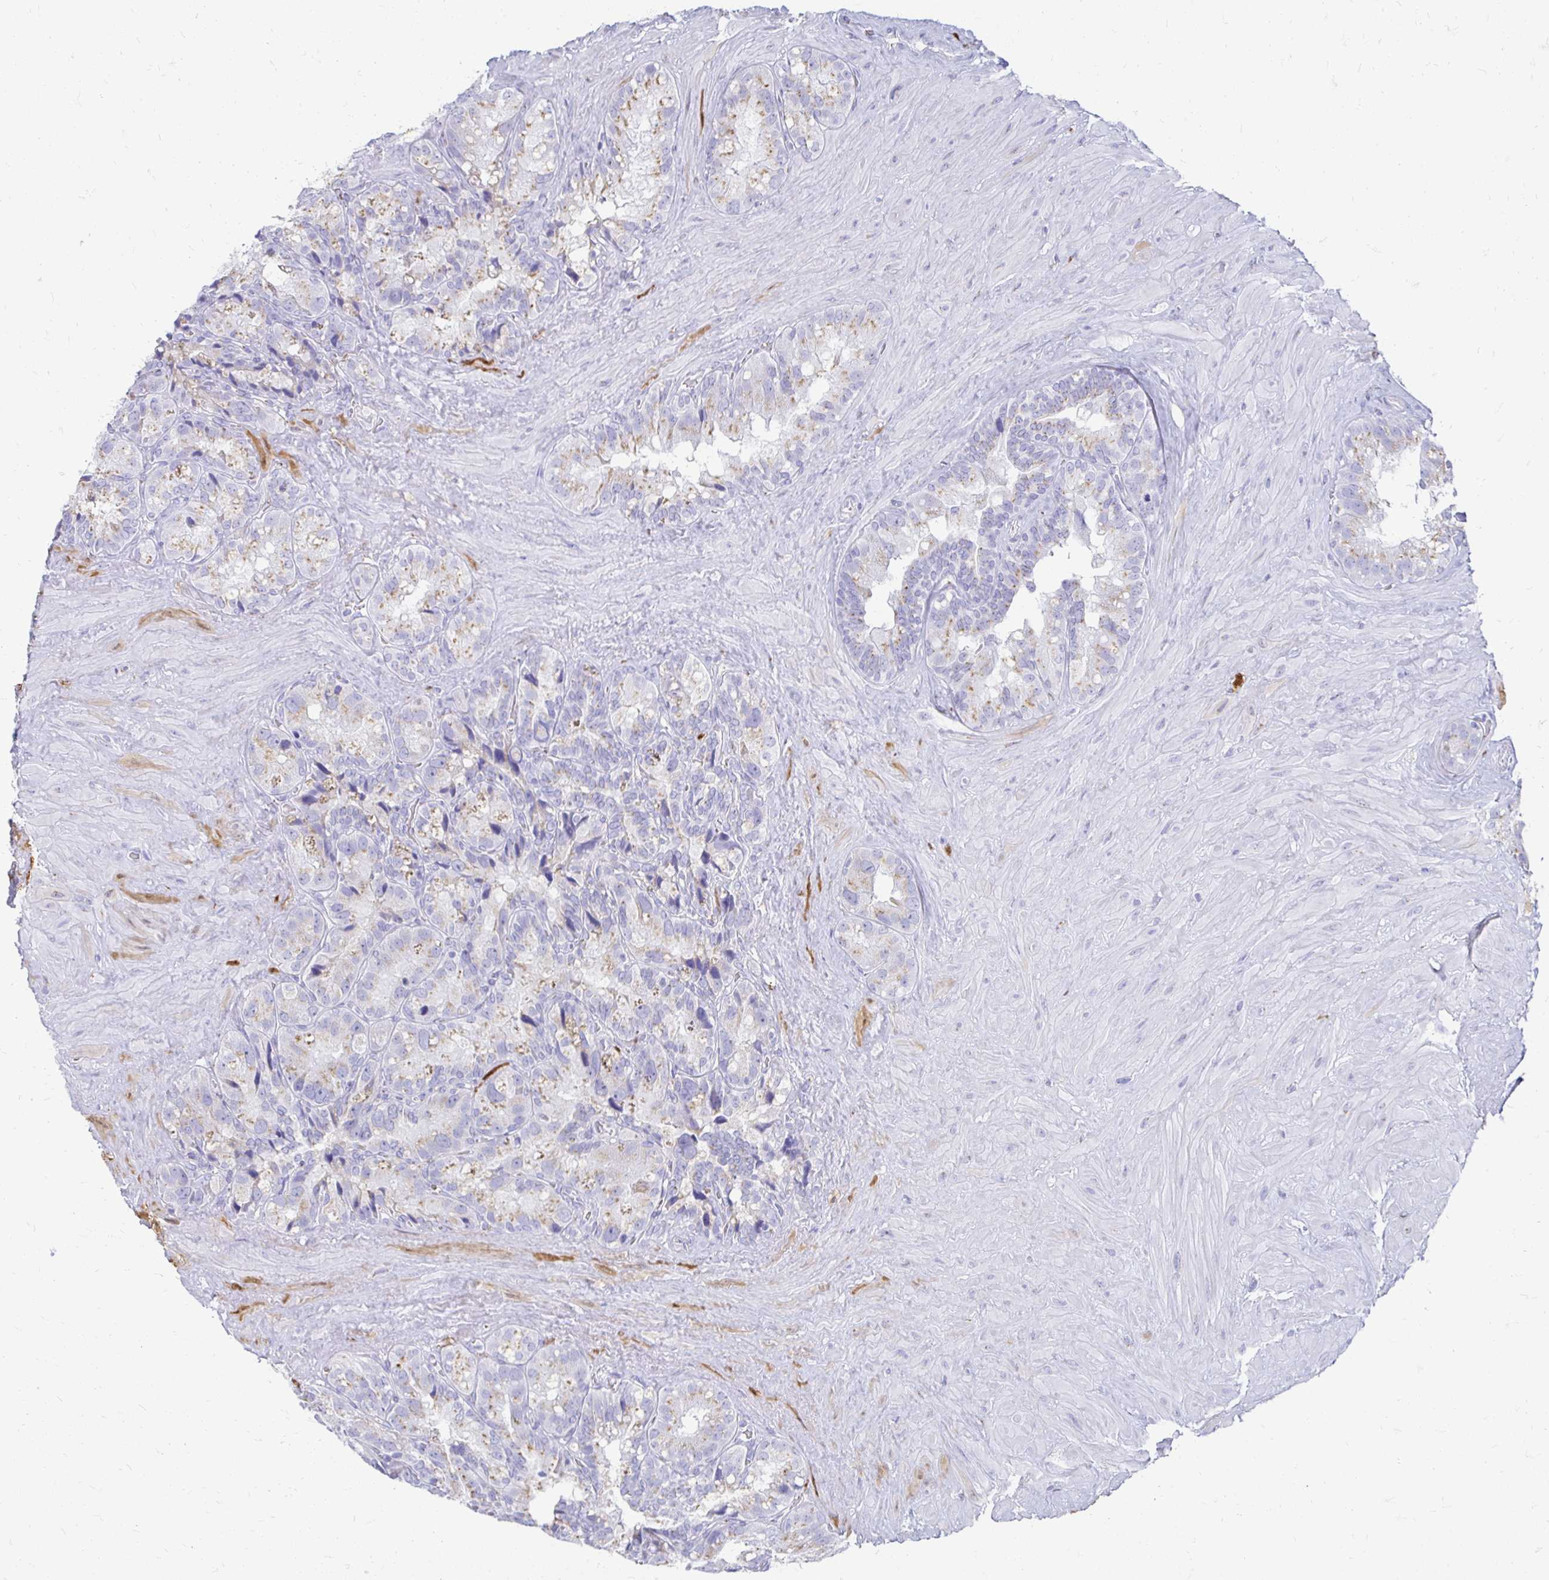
{"staining": {"intensity": "weak", "quantity": "25%-75%", "location": "cytoplasmic/membranous"}, "tissue": "seminal vesicle", "cell_type": "Glandular cells", "image_type": "normal", "snomed": [{"axis": "morphology", "description": "Normal tissue, NOS"}, {"axis": "topography", "description": "Seminal veicle"}], "caption": "Brown immunohistochemical staining in unremarkable human seminal vesicle displays weak cytoplasmic/membranous staining in about 25%-75% of glandular cells. Ihc stains the protein of interest in brown and the nuclei are stained blue.", "gene": "PAGE4", "patient": {"sex": "male", "age": 60}}